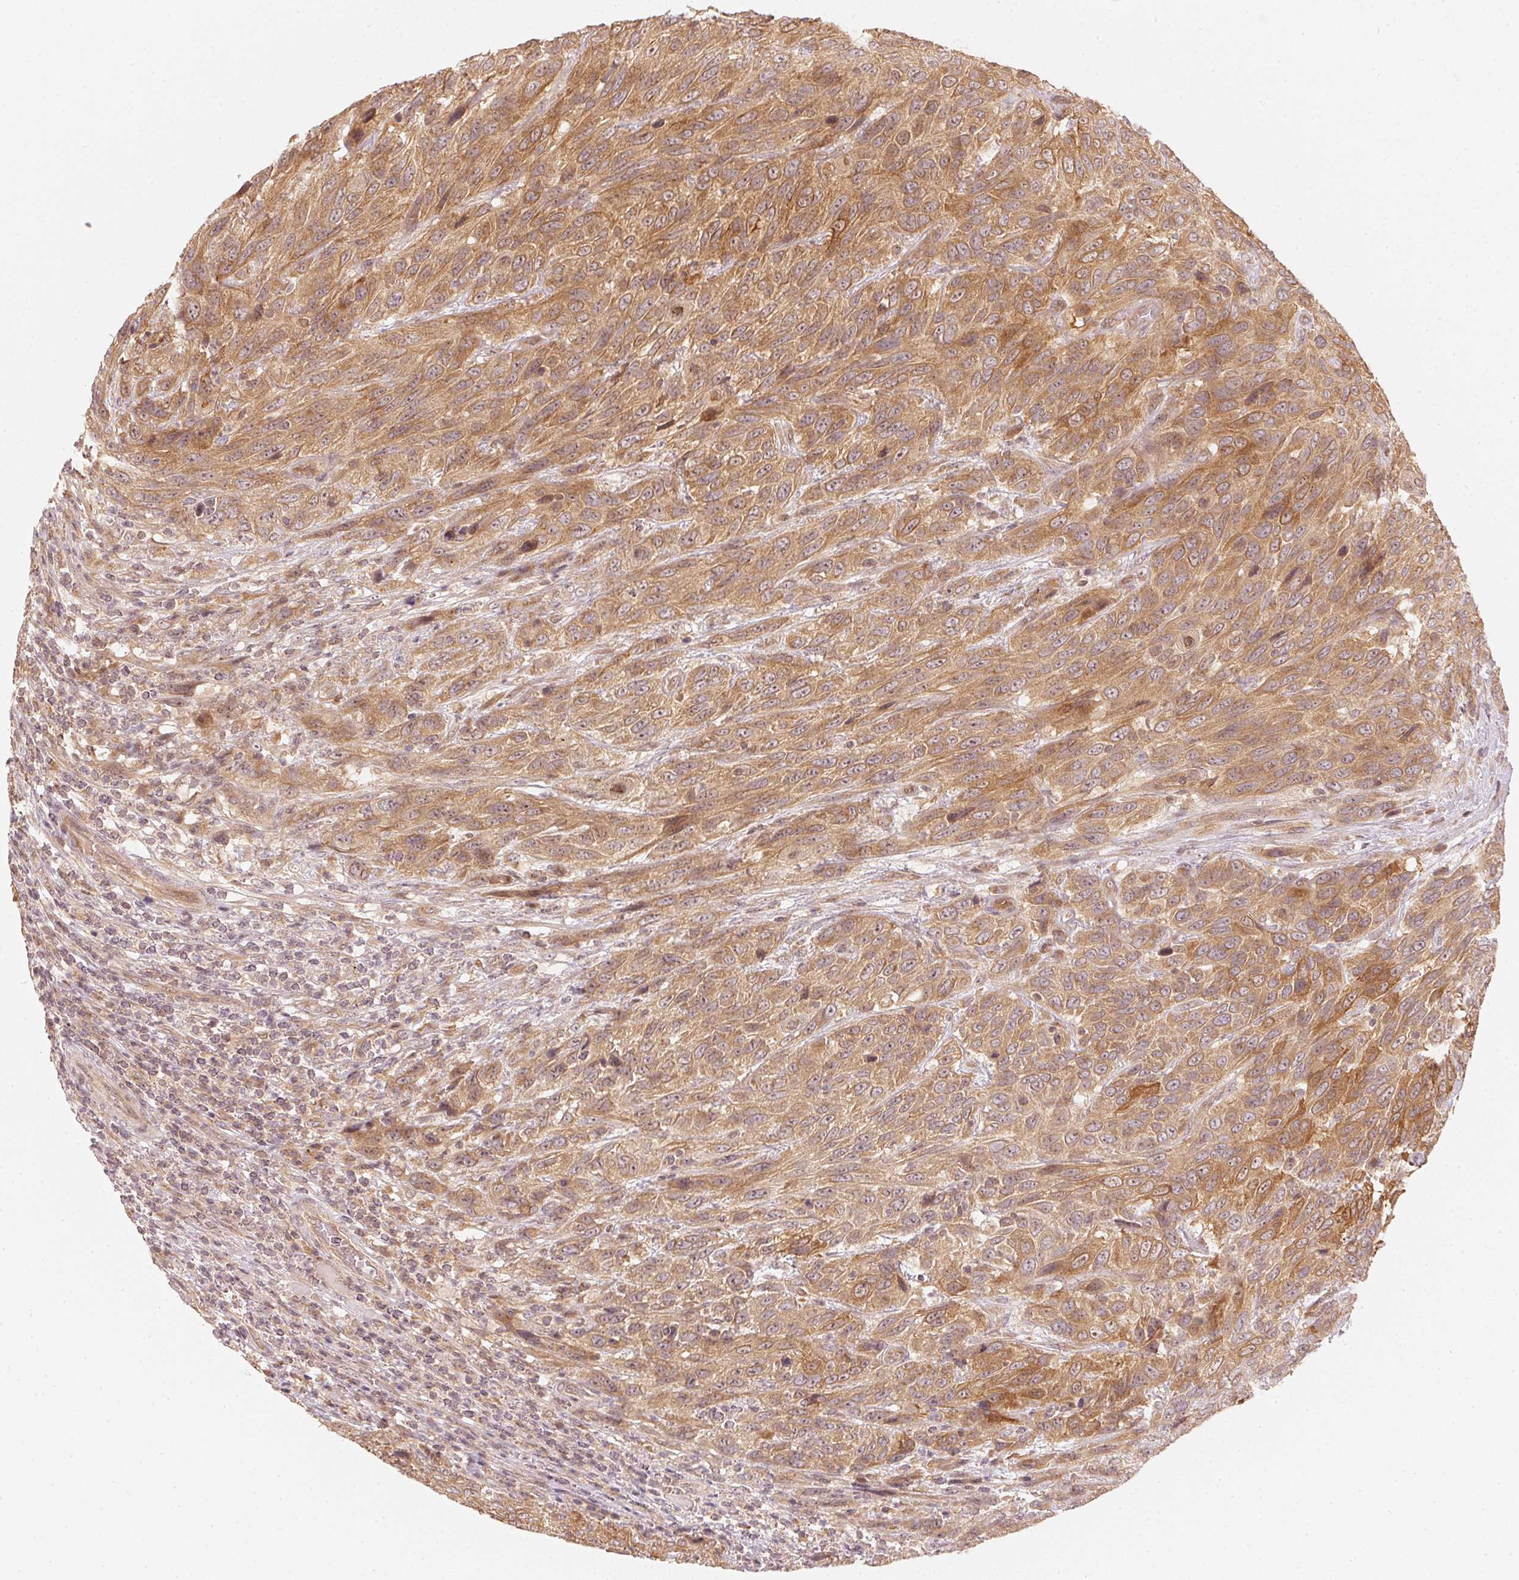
{"staining": {"intensity": "moderate", "quantity": ">75%", "location": "cytoplasmic/membranous"}, "tissue": "urothelial cancer", "cell_type": "Tumor cells", "image_type": "cancer", "snomed": [{"axis": "morphology", "description": "Urothelial carcinoma, High grade"}, {"axis": "topography", "description": "Urinary bladder"}], "caption": "Protein staining by immunohistochemistry (IHC) exhibits moderate cytoplasmic/membranous expression in approximately >75% of tumor cells in urothelial cancer.", "gene": "WDR54", "patient": {"sex": "female", "age": 70}}